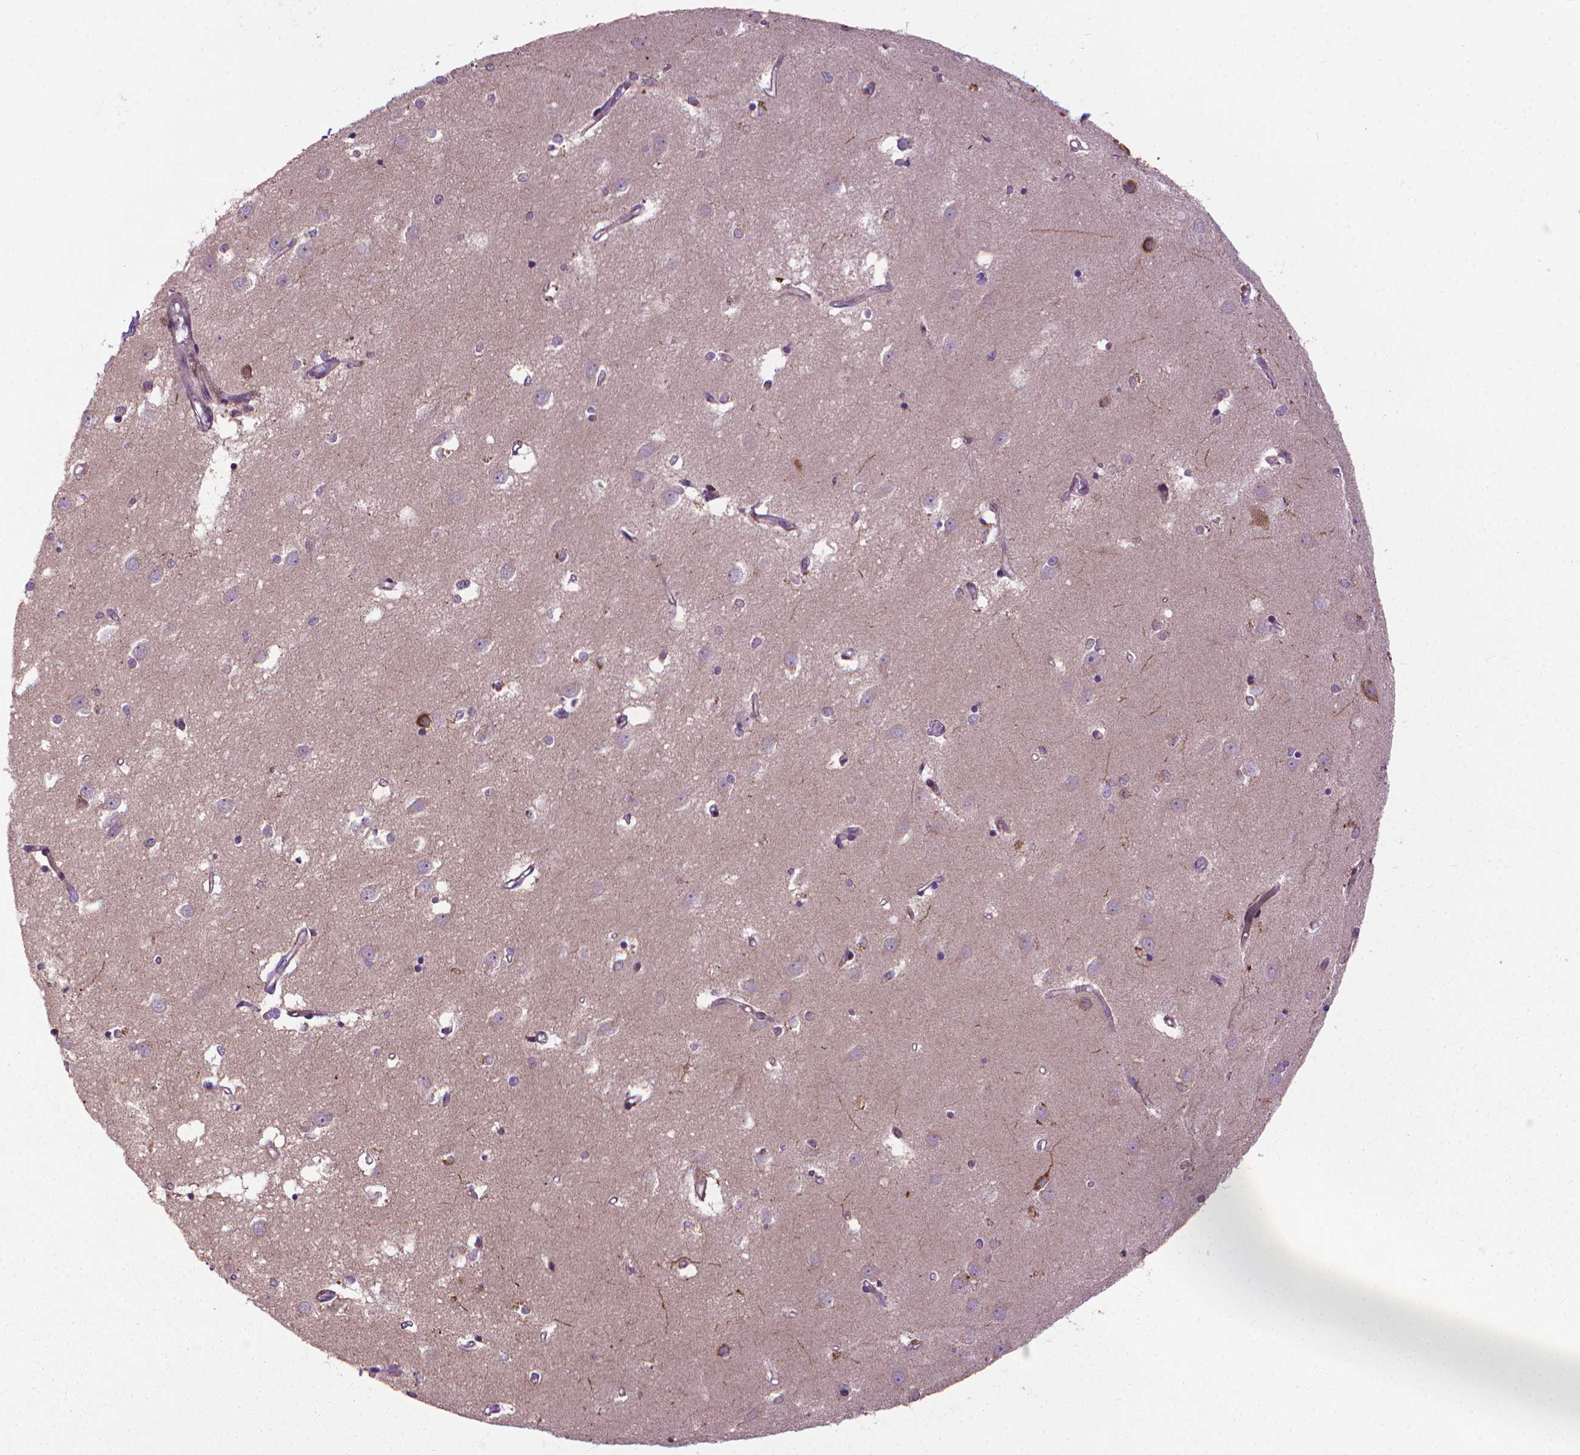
{"staining": {"intensity": "negative", "quantity": "none", "location": "none"}, "tissue": "caudate", "cell_type": "Glial cells", "image_type": "normal", "snomed": [{"axis": "morphology", "description": "Normal tissue, NOS"}, {"axis": "topography", "description": "Lateral ventricle wall"}], "caption": "This is a histopathology image of immunohistochemistry (IHC) staining of benign caudate, which shows no staining in glial cells.", "gene": "MYH14", "patient": {"sex": "male", "age": 54}}